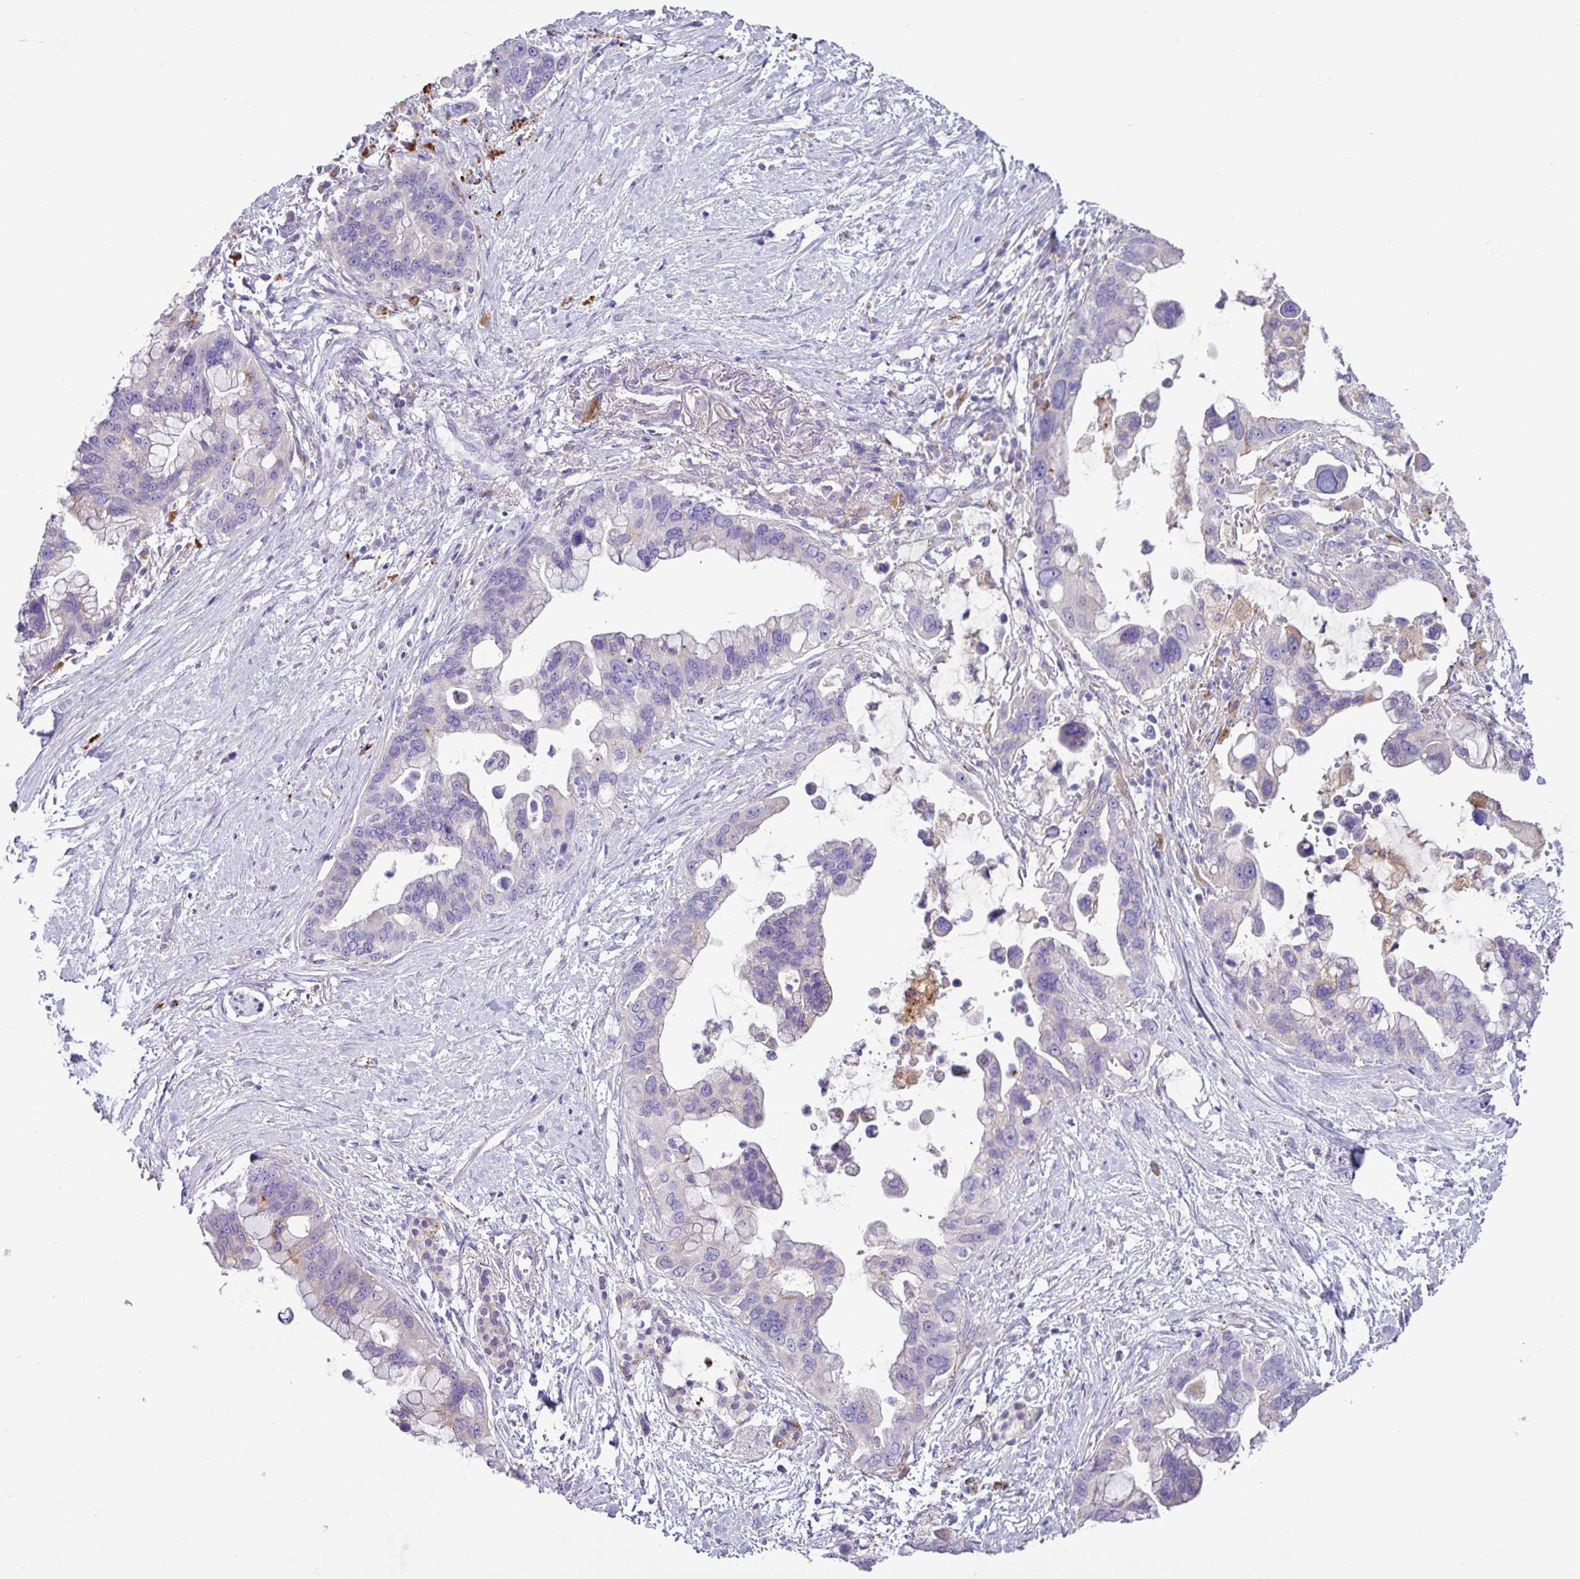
{"staining": {"intensity": "negative", "quantity": "none", "location": "none"}, "tissue": "pancreatic cancer", "cell_type": "Tumor cells", "image_type": "cancer", "snomed": [{"axis": "morphology", "description": "Adenocarcinoma, NOS"}, {"axis": "topography", "description": "Pancreas"}], "caption": "A histopathology image of human pancreatic adenocarcinoma is negative for staining in tumor cells.", "gene": "AMIGO2", "patient": {"sex": "female", "age": 83}}